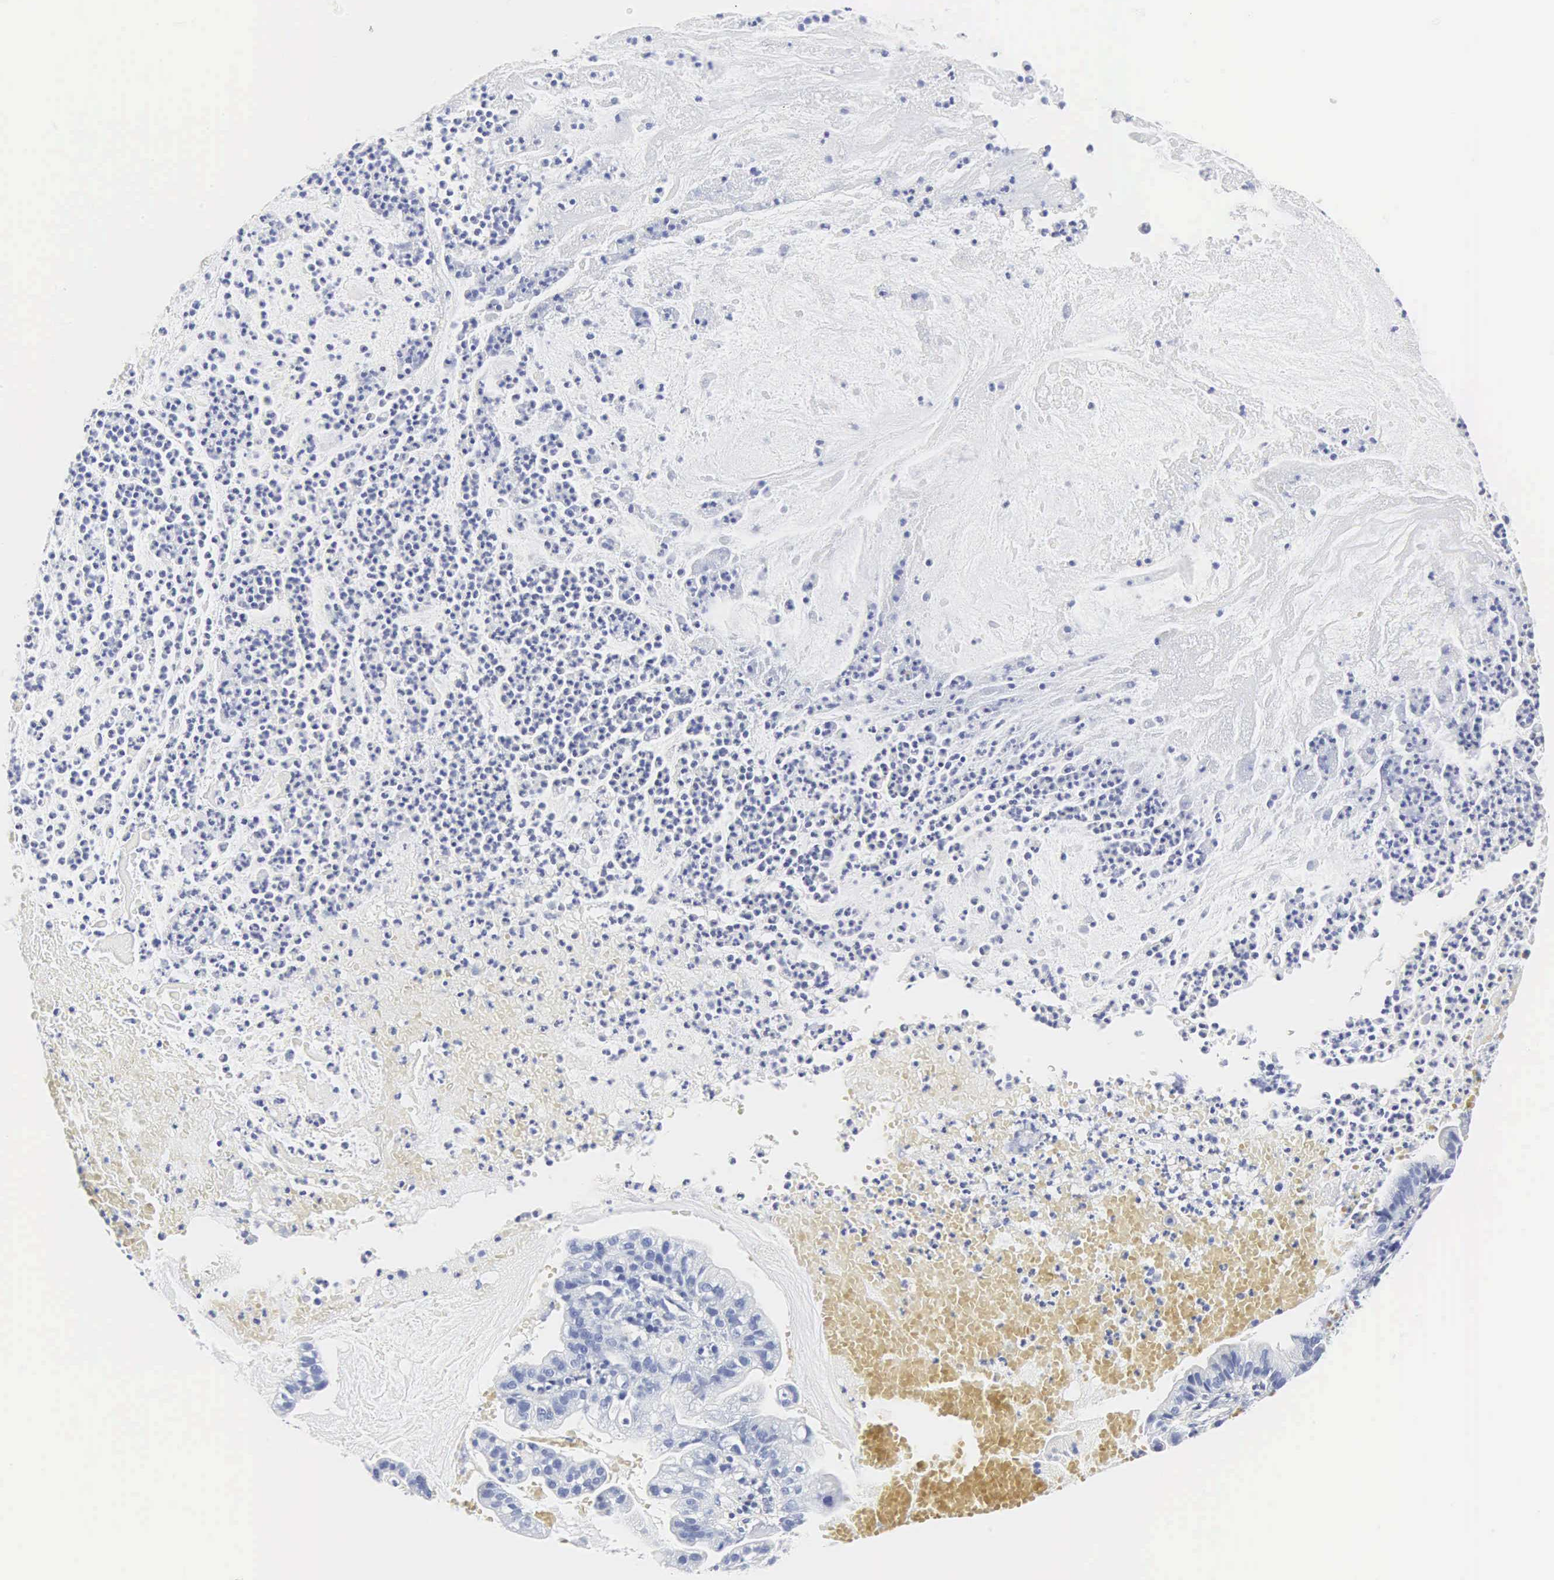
{"staining": {"intensity": "negative", "quantity": "none", "location": "none"}, "tissue": "cervical cancer", "cell_type": "Tumor cells", "image_type": "cancer", "snomed": [{"axis": "morphology", "description": "Adenocarcinoma, NOS"}, {"axis": "topography", "description": "Cervix"}], "caption": "Tumor cells are negative for protein expression in human cervical cancer (adenocarcinoma).", "gene": "INS", "patient": {"sex": "female", "age": 41}}